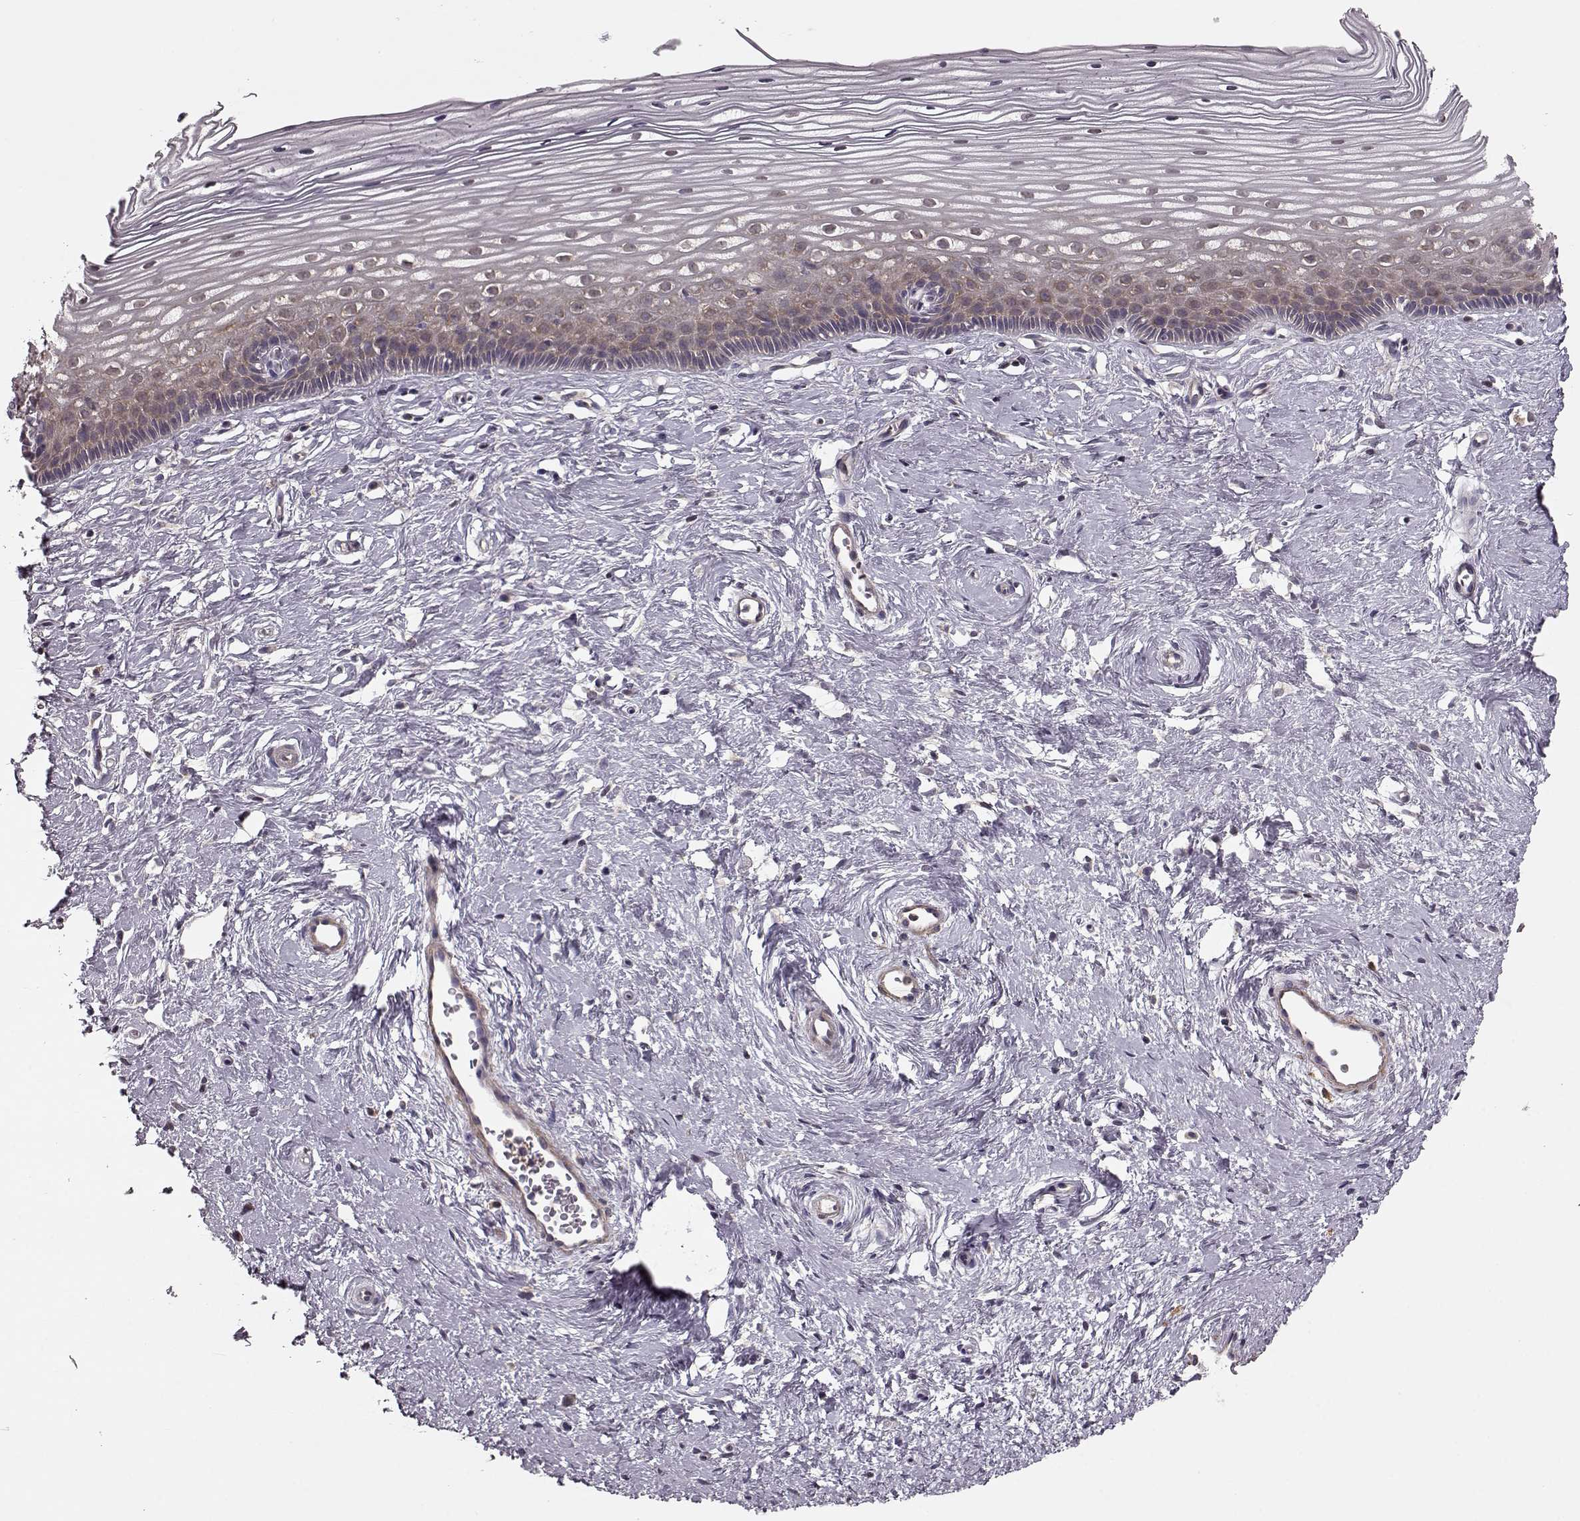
{"staining": {"intensity": "negative", "quantity": "none", "location": "none"}, "tissue": "cervix", "cell_type": "Glandular cells", "image_type": "normal", "snomed": [{"axis": "morphology", "description": "Normal tissue, NOS"}, {"axis": "topography", "description": "Cervix"}], "caption": "This photomicrograph is of unremarkable cervix stained with immunohistochemistry to label a protein in brown with the nuclei are counter-stained blue. There is no positivity in glandular cells.", "gene": "SLAIN2", "patient": {"sex": "female", "age": 40}}